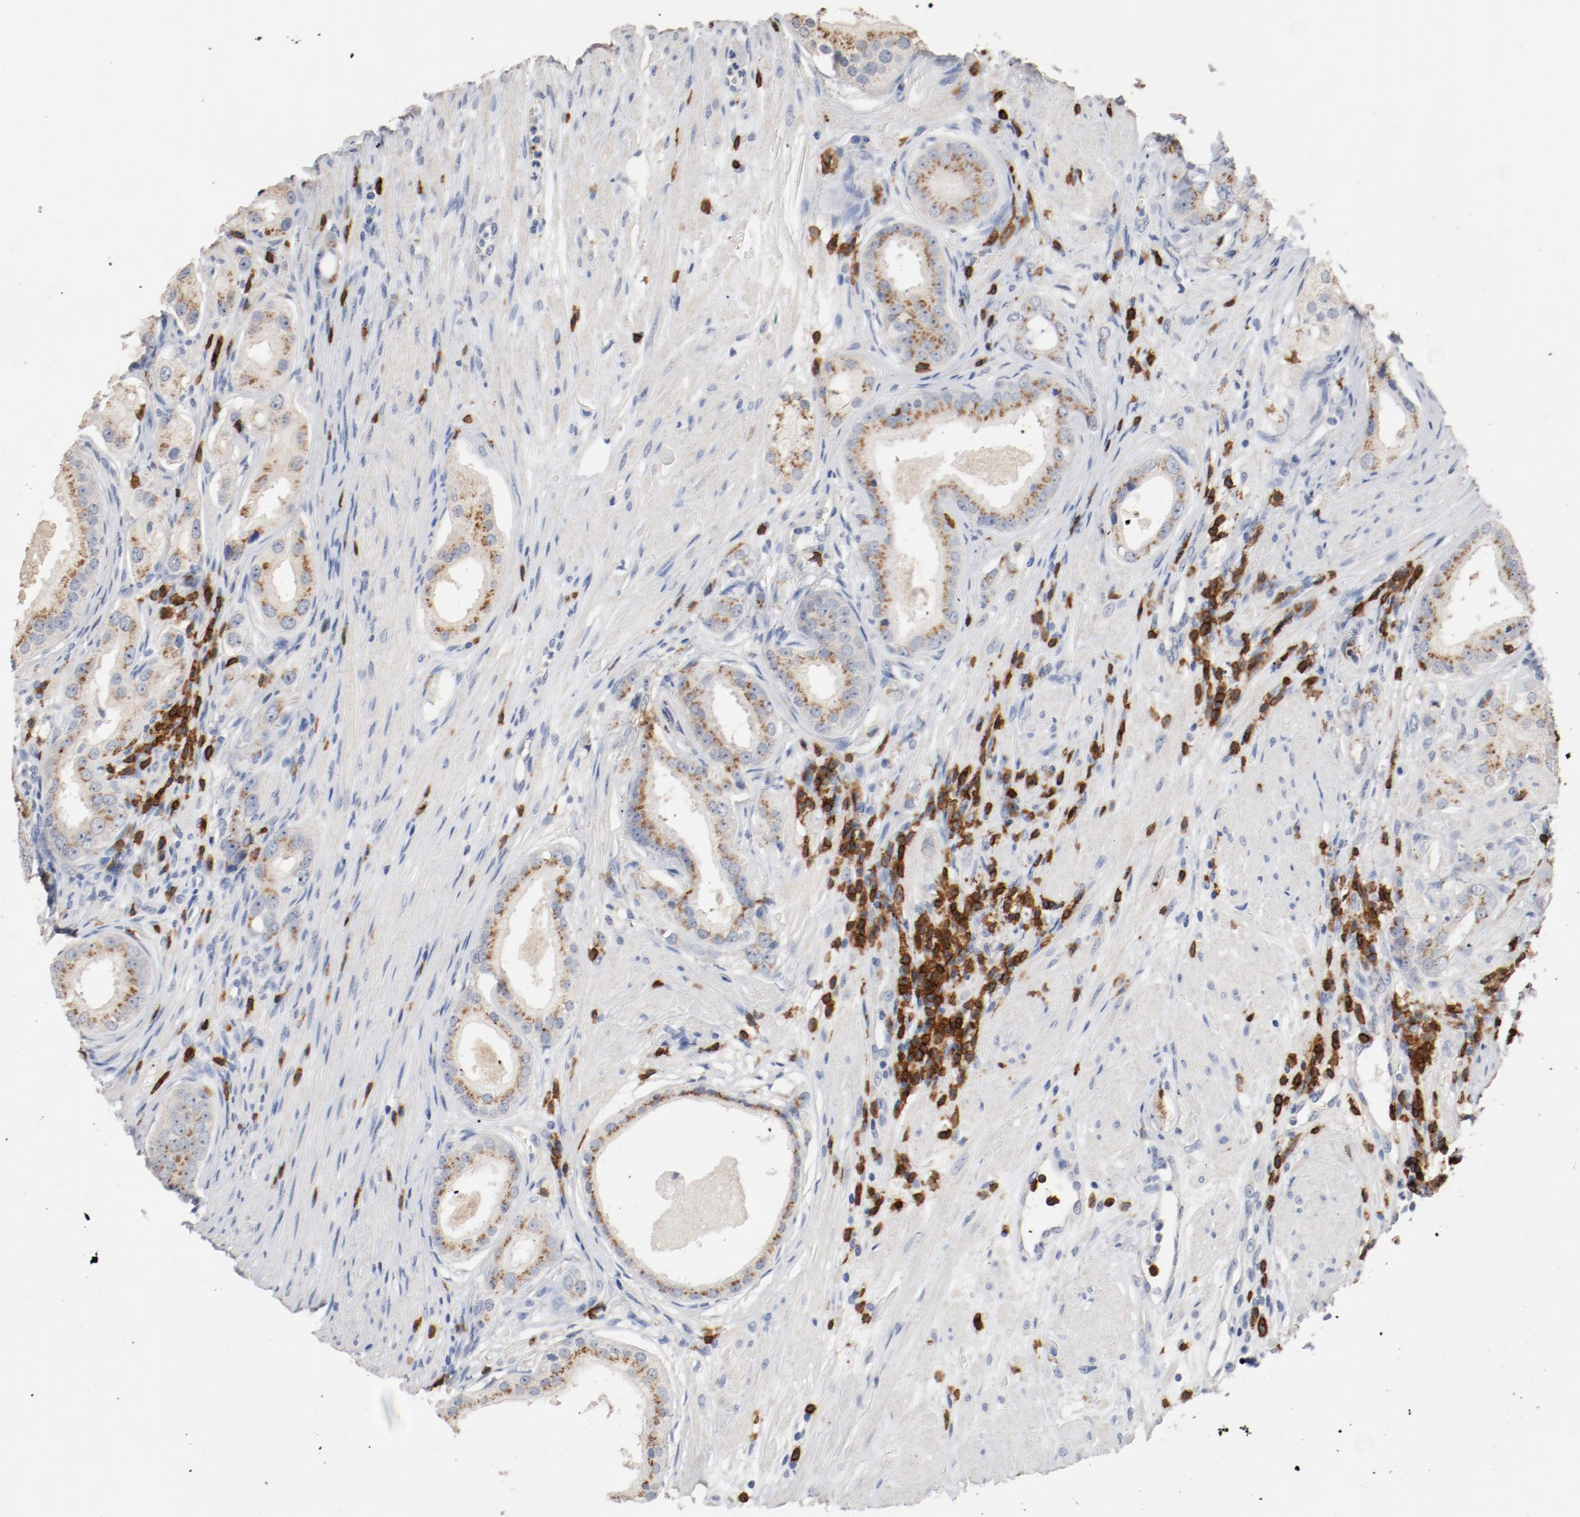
{"staining": {"intensity": "moderate", "quantity": ">75%", "location": "cytoplasmic/membranous"}, "tissue": "prostate cancer", "cell_type": "Tumor cells", "image_type": "cancer", "snomed": [{"axis": "morphology", "description": "Adenocarcinoma, Medium grade"}, {"axis": "topography", "description": "Prostate"}], "caption": "This is an image of immunohistochemistry (IHC) staining of prostate cancer (medium-grade adenocarcinoma), which shows moderate staining in the cytoplasmic/membranous of tumor cells.", "gene": "CD247", "patient": {"sex": "male", "age": 53}}